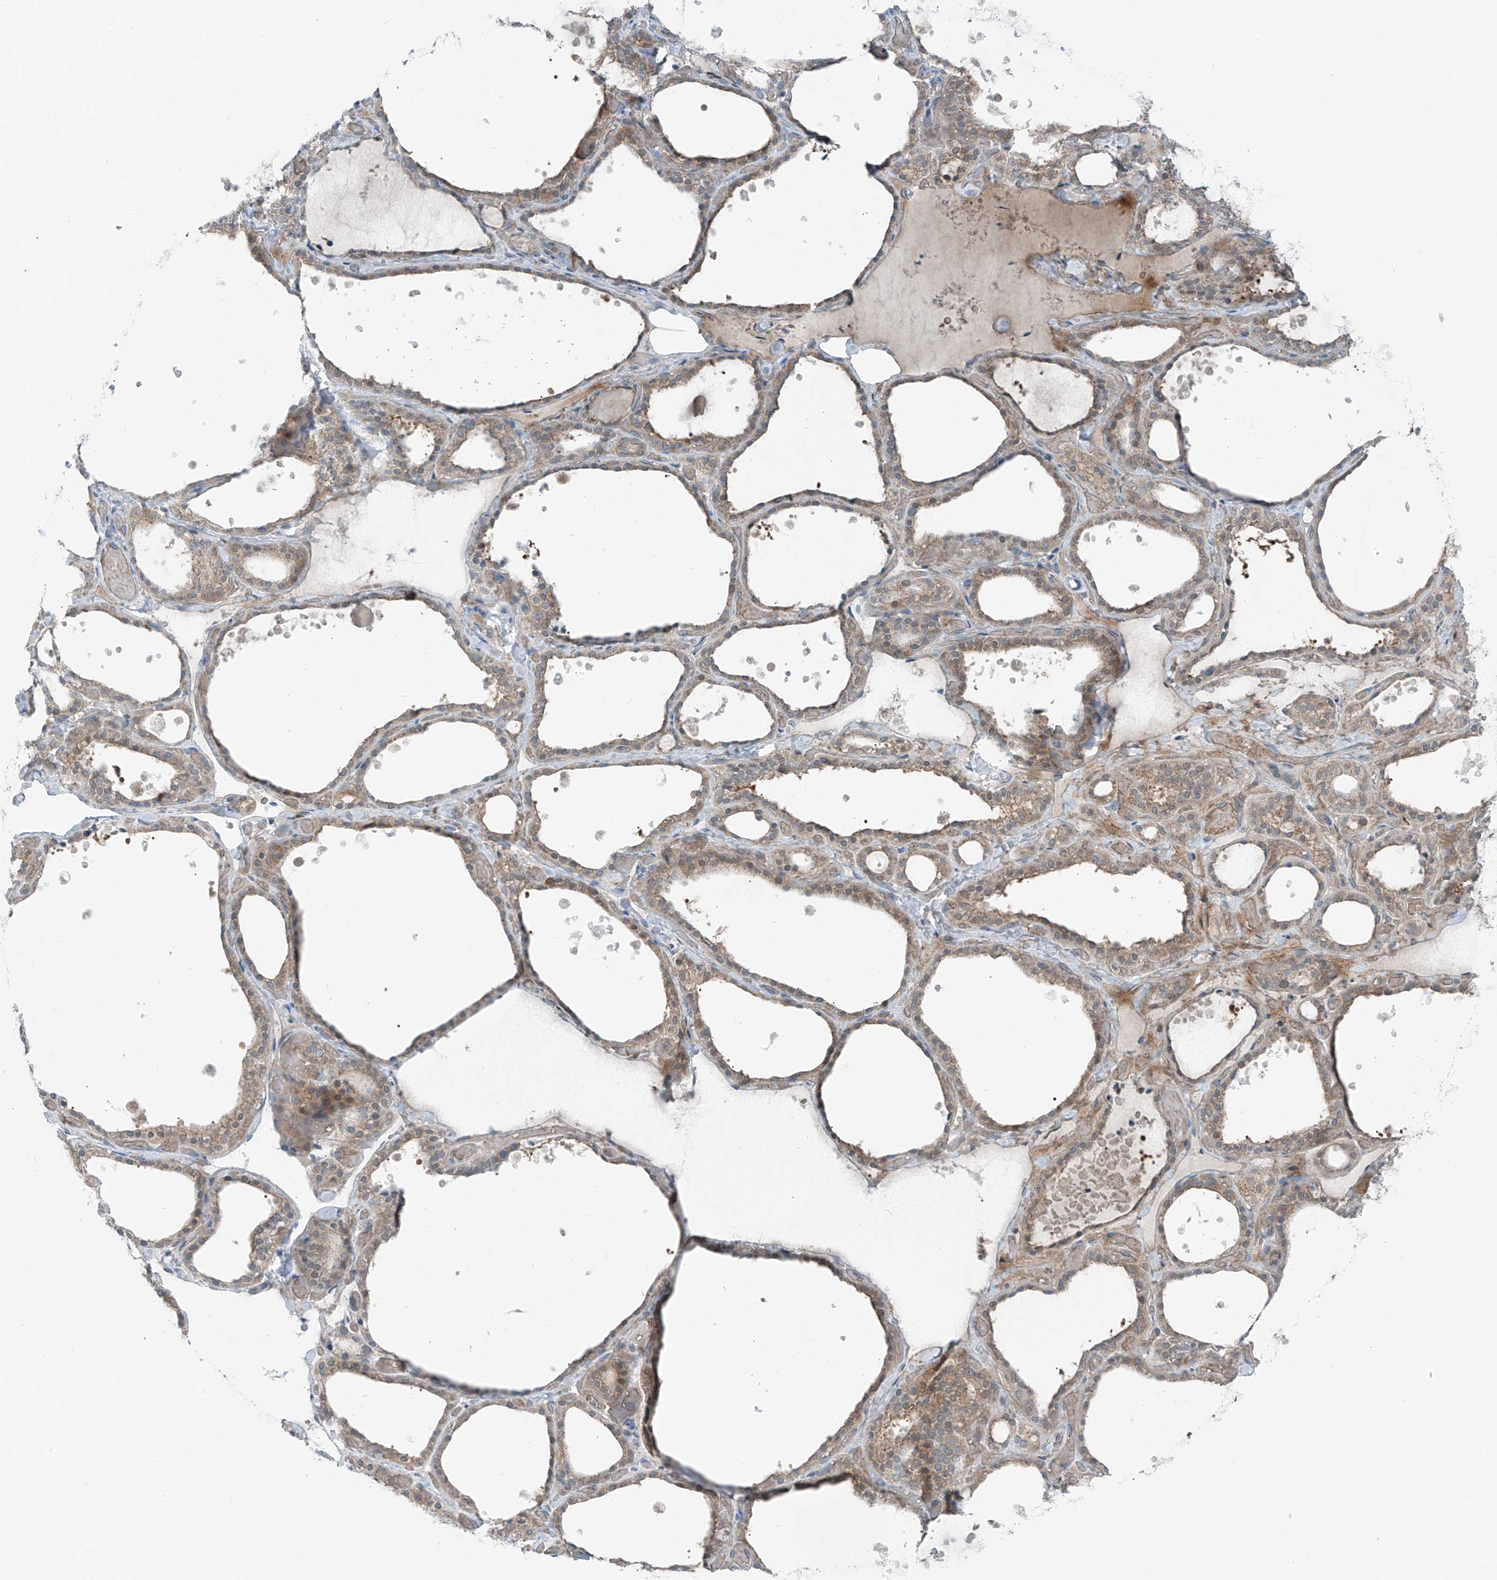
{"staining": {"intensity": "moderate", "quantity": "25%-75%", "location": "cytoplasmic/membranous,nuclear"}, "tissue": "thyroid gland", "cell_type": "Glandular cells", "image_type": "normal", "snomed": [{"axis": "morphology", "description": "Normal tissue, NOS"}, {"axis": "topography", "description": "Thyroid gland"}], "caption": "Human thyroid gland stained for a protein (brown) reveals moderate cytoplasmic/membranous,nuclear positive staining in about 25%-75% of glandular cells.", "gene": "SLC12A6", "patient": {"sex": "female", "age": 44}}